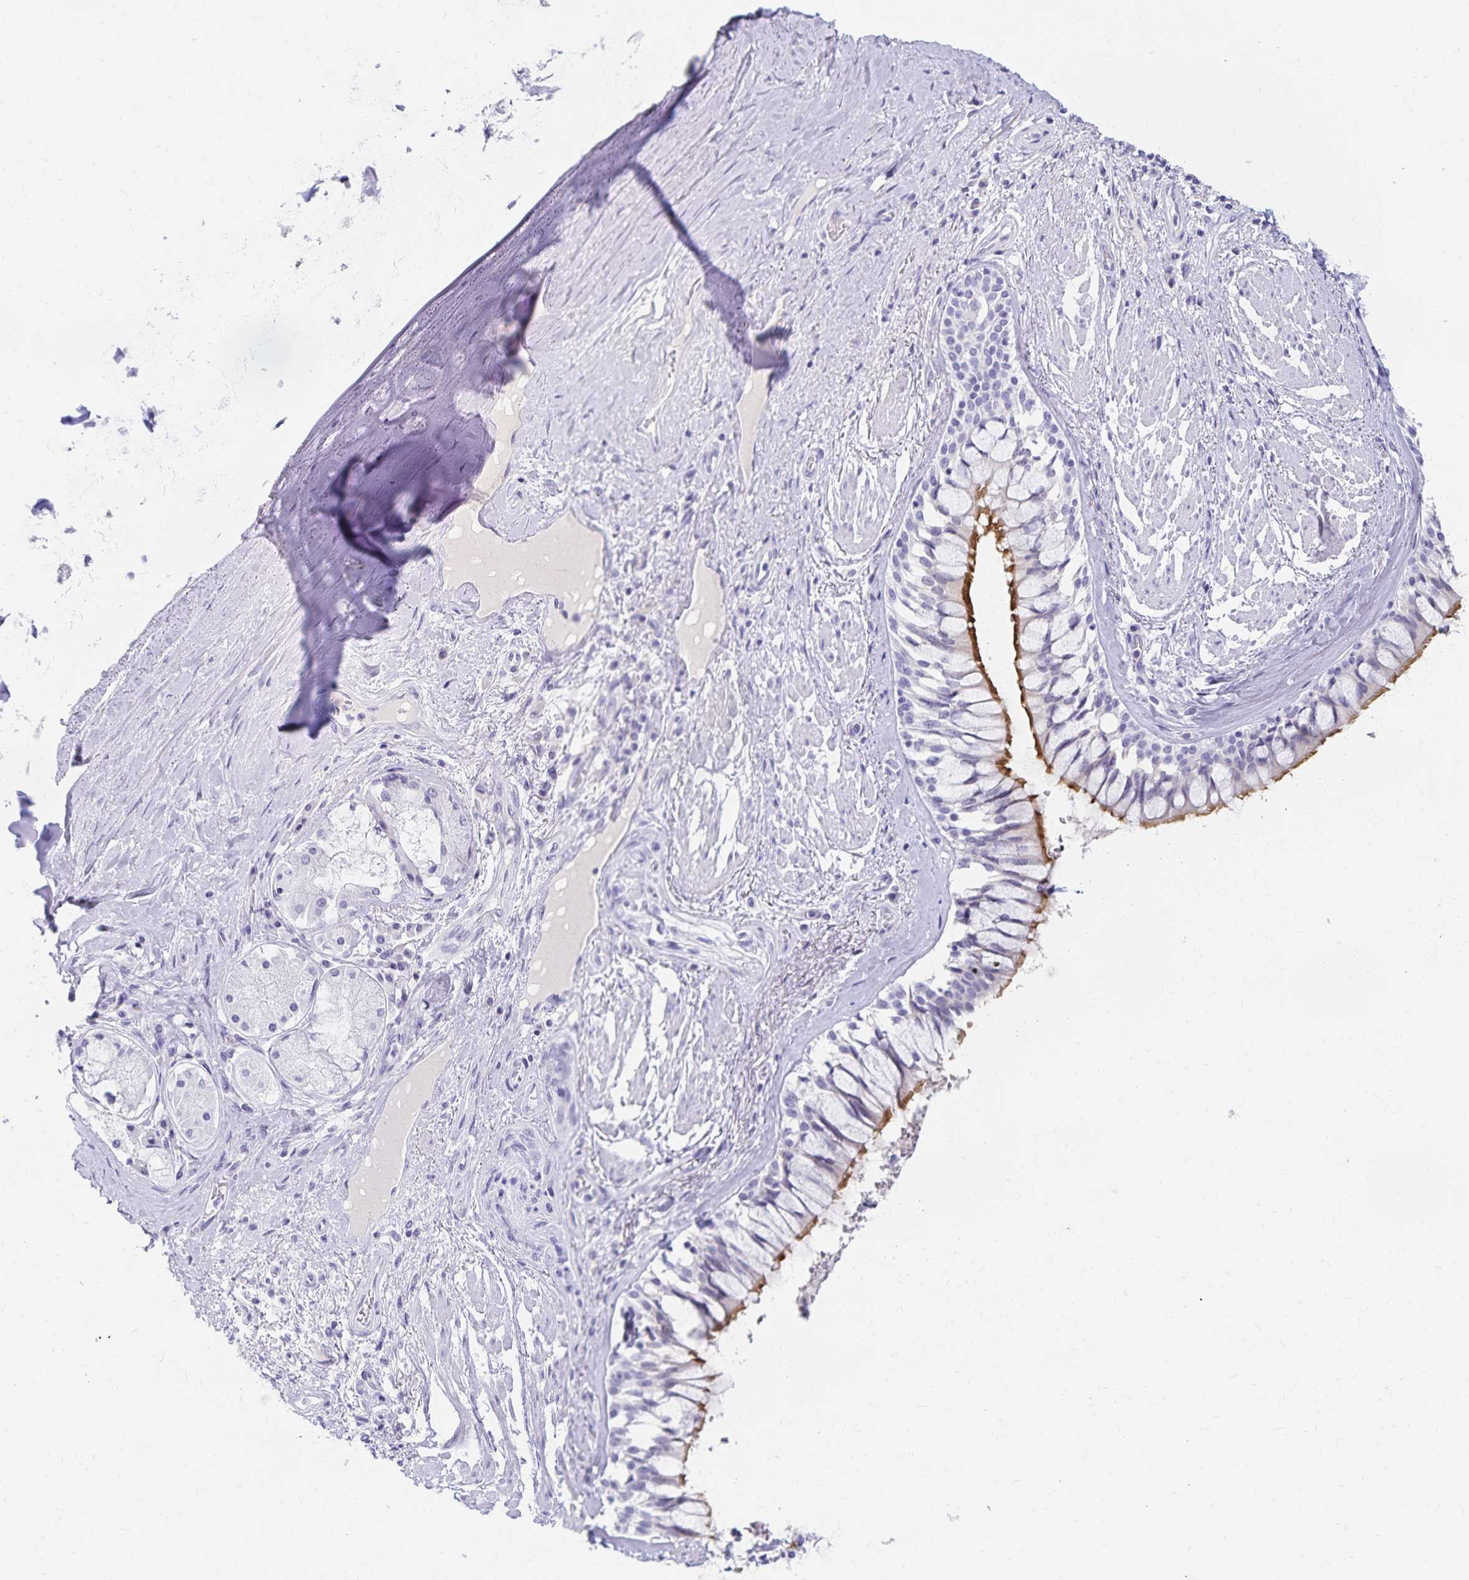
{"staining": {"intensity": "negative", "quantity": "none", "location": "none"}, "tissue": "soft tissue", "cell_type": "Chondrocytes", "image_type": "normal", "snomed": [{"axis": "morphology", "description": "Normal tissue, NOS"}, {"axis": "topography", "description": "Cartilage tissue"}, {"axis": "topography", "description": "Bronchus"}], "caption": "The photomicrograph displays no significant staining in chondrocytes of soft tissue. (DAB (3,3'-diaminobenzidine) immunohistochemistry (IHC) with hematoxylin counter stain).", "gene": "C2orf50", "patient": {"sex": "male", "age": 64}}